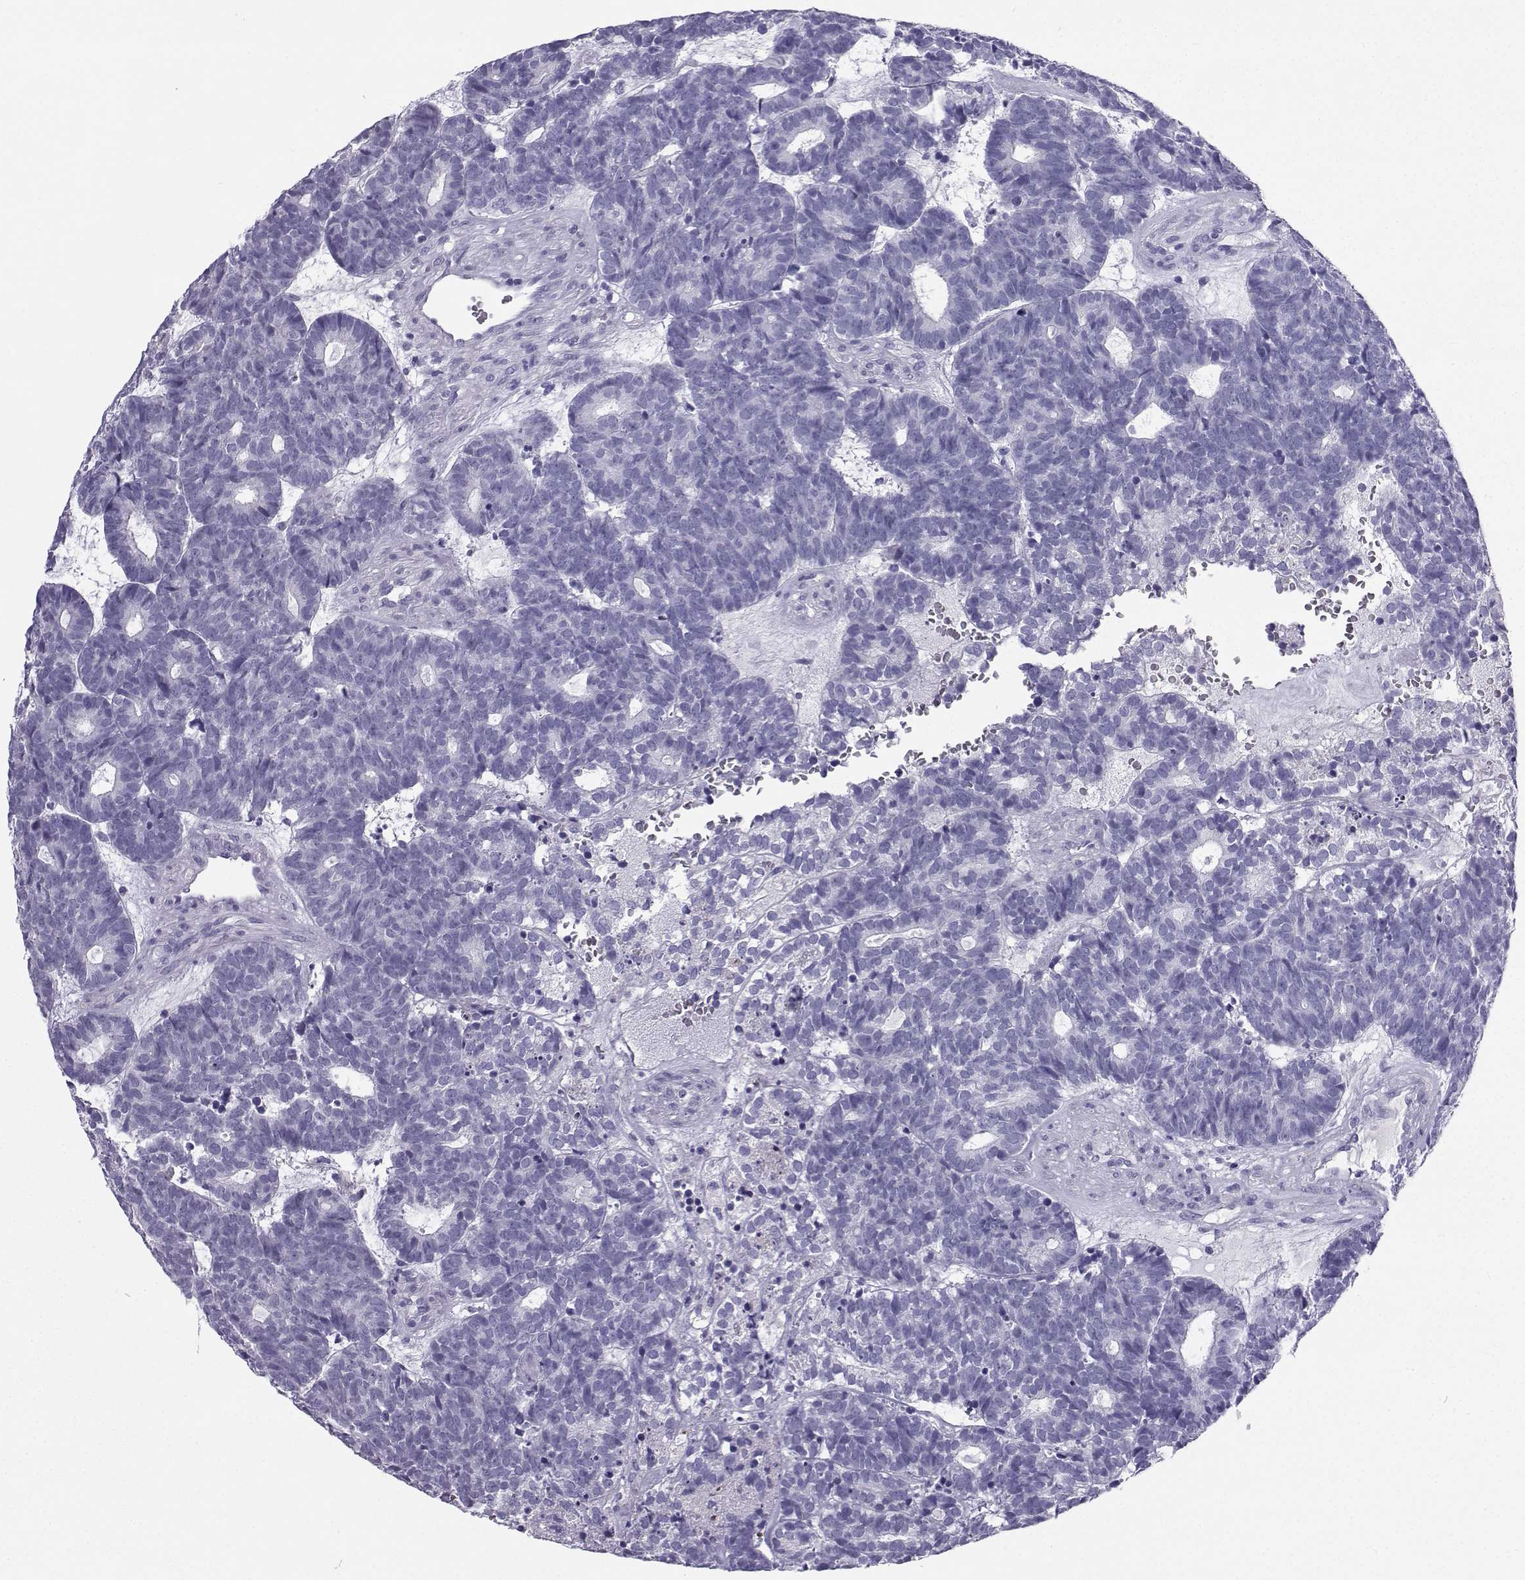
{"staining": {"intensity": "negative", "quantity": "none", "location": "none"}, "tissue": "head and neck cancer", "cell_type": "Tumor cells", "image_type": "cancer", "snomed": [{"axis": "morphology", "description": "Adenocarcinoma, NOS"}, {"axis": "topography", "description": "Head-Neck"}], "caption": "IHC histopathology image of adenocarcinoma (head and neck) stained for a protein (brown), which demonstrates no positivity in tumor cells.", "gene": "SLC18A2", "patient": {"sex": "female", "age": 81}}